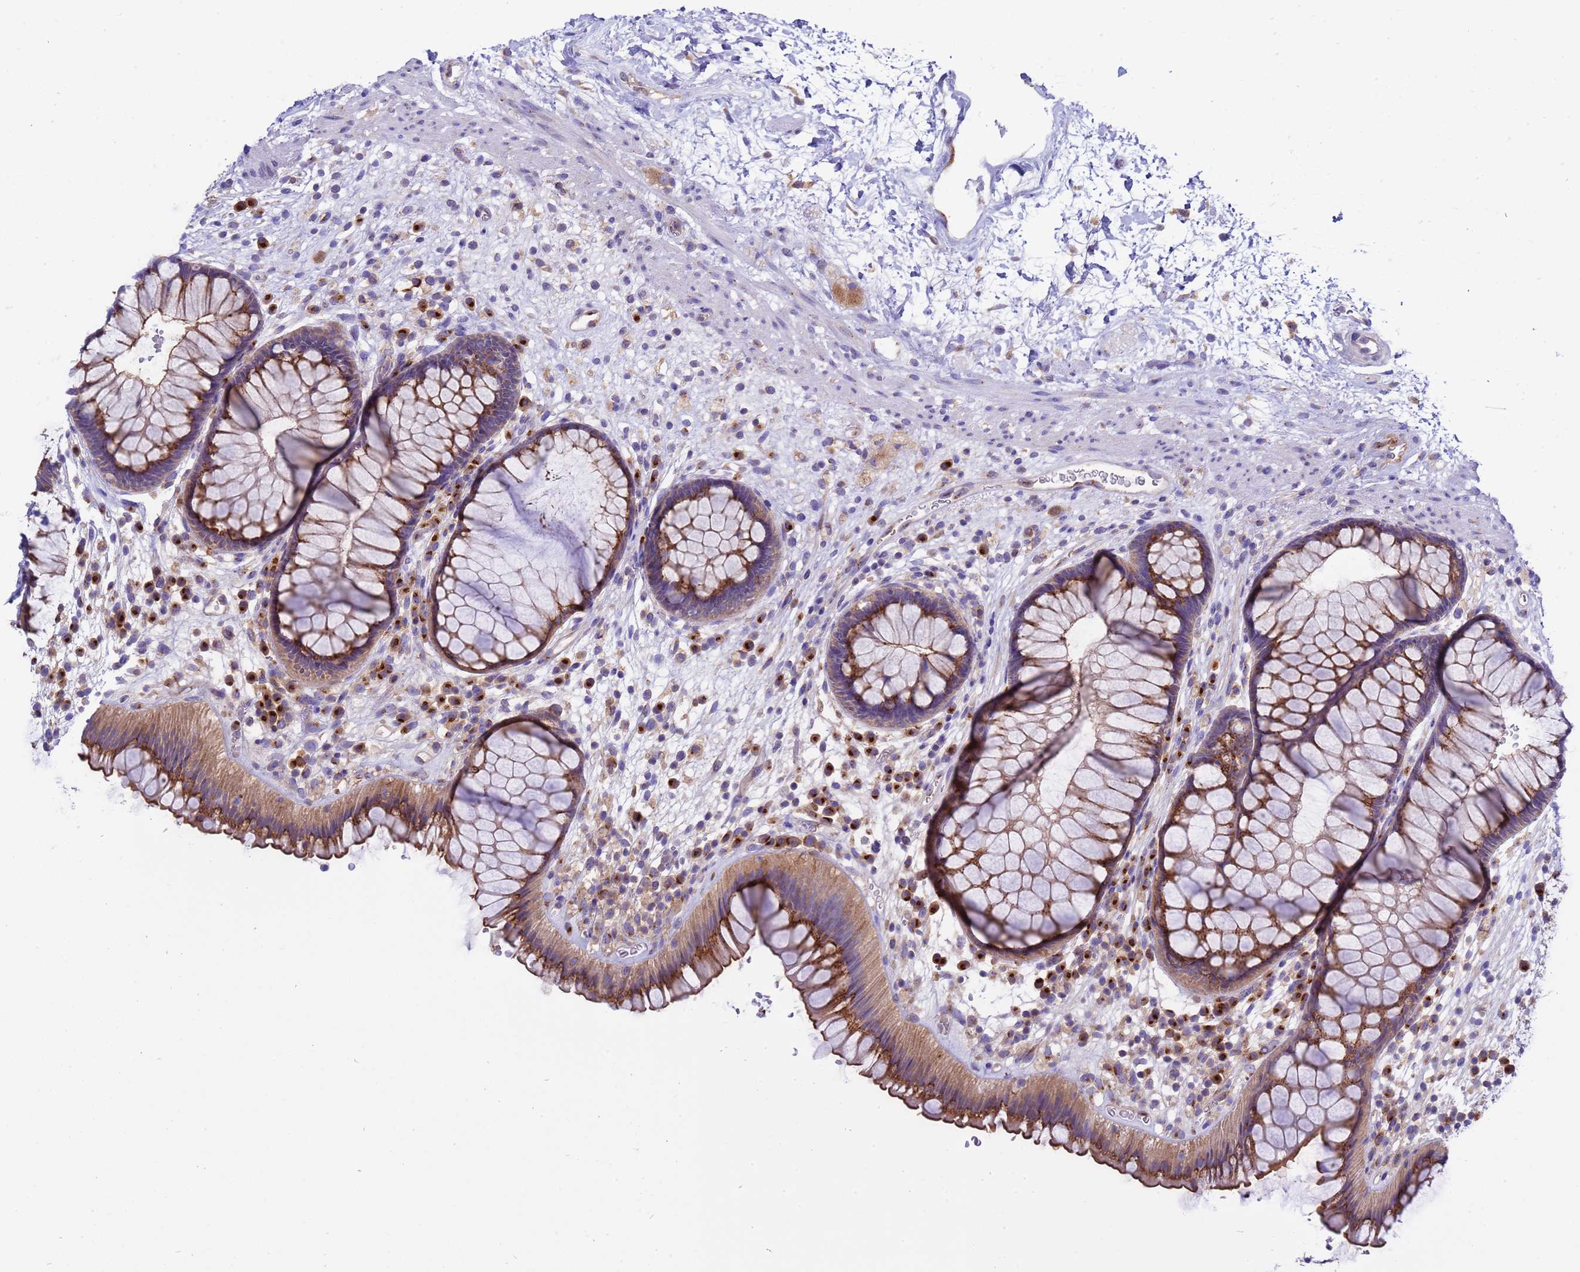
{"staining": {"intensity": "moderate", "quantity": ">75%", "location": "cytoplasmic/membranous"}, "tissue": "rectum", "cell_type": "Glandular cells", "image_type": "normal", "snomed": [{"axis": "morphology", "description": "Normal tissue, NOS"}, {"axis": "topography", "description": "Rectum"}], "caption": "Moderate cytoplasmic/membranous staining is present in approximately >75% of glandular cells in unremarkable rectum.", "gene": "ANAPC1", "patient": {"sex": "male", "age": 51}}